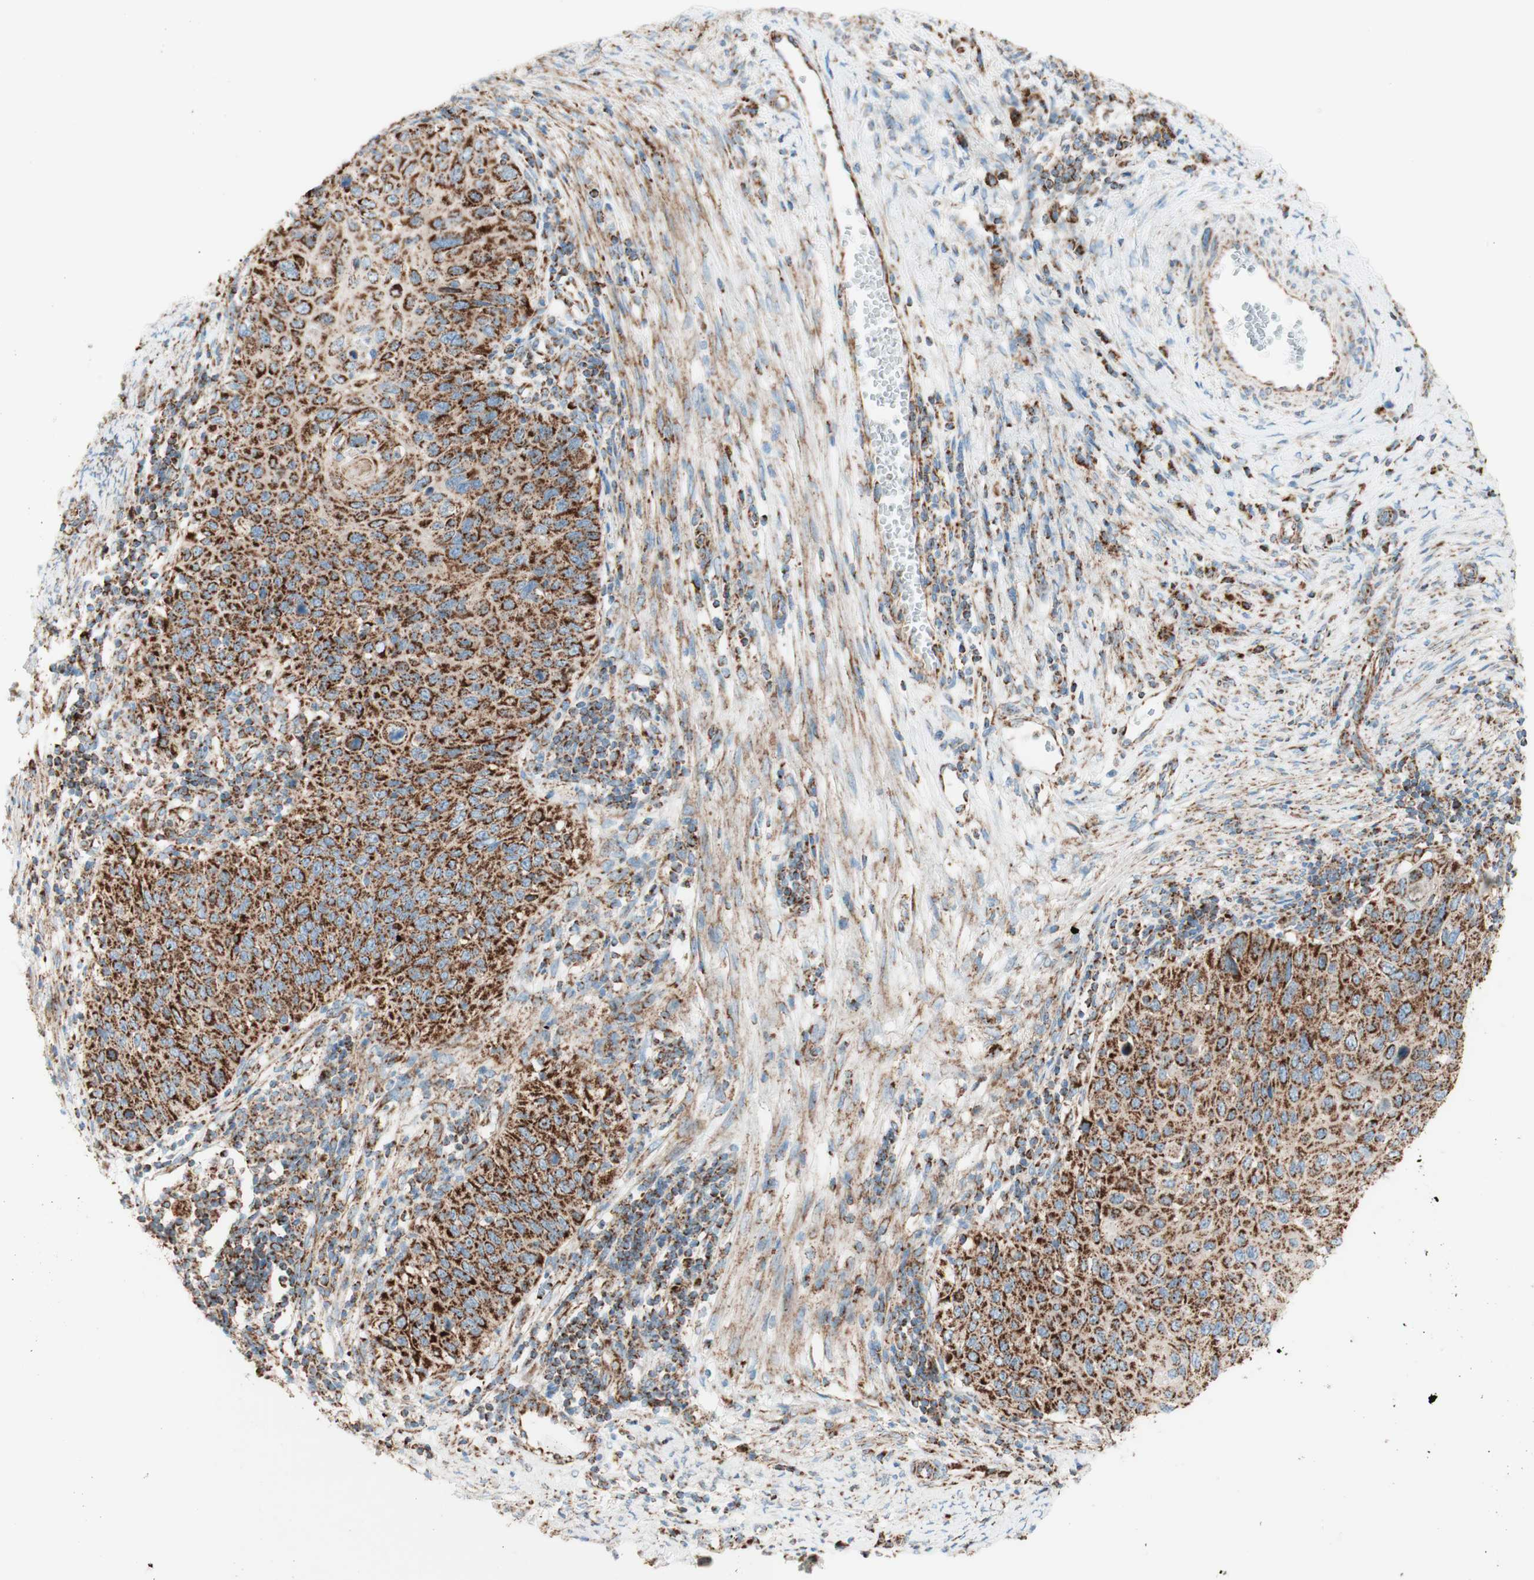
{"staining": {"intensity": "strong", "quantity": ">75%", "location": "cytoplasmic/membranous"}, "tissue": "cervical cancer", "cell_type": "Tumor cells", "image_type": "cancer", "snomed": [{"axis": "morphology", "description": "Squamous cell carcinoma, NOS"}, {"axis": "topography", "description": "Cervix"}], "caption": "The image displays immunohistochemical staining of cervical cancer. There is strong cytoplasmic/membranous expression is identified in approximately >75% of tumor cells. (DAB IHC with brightfield microscopy, high magnification).", "gene": "TOMM20", "patient": {"sex": "female", "age": 70}}